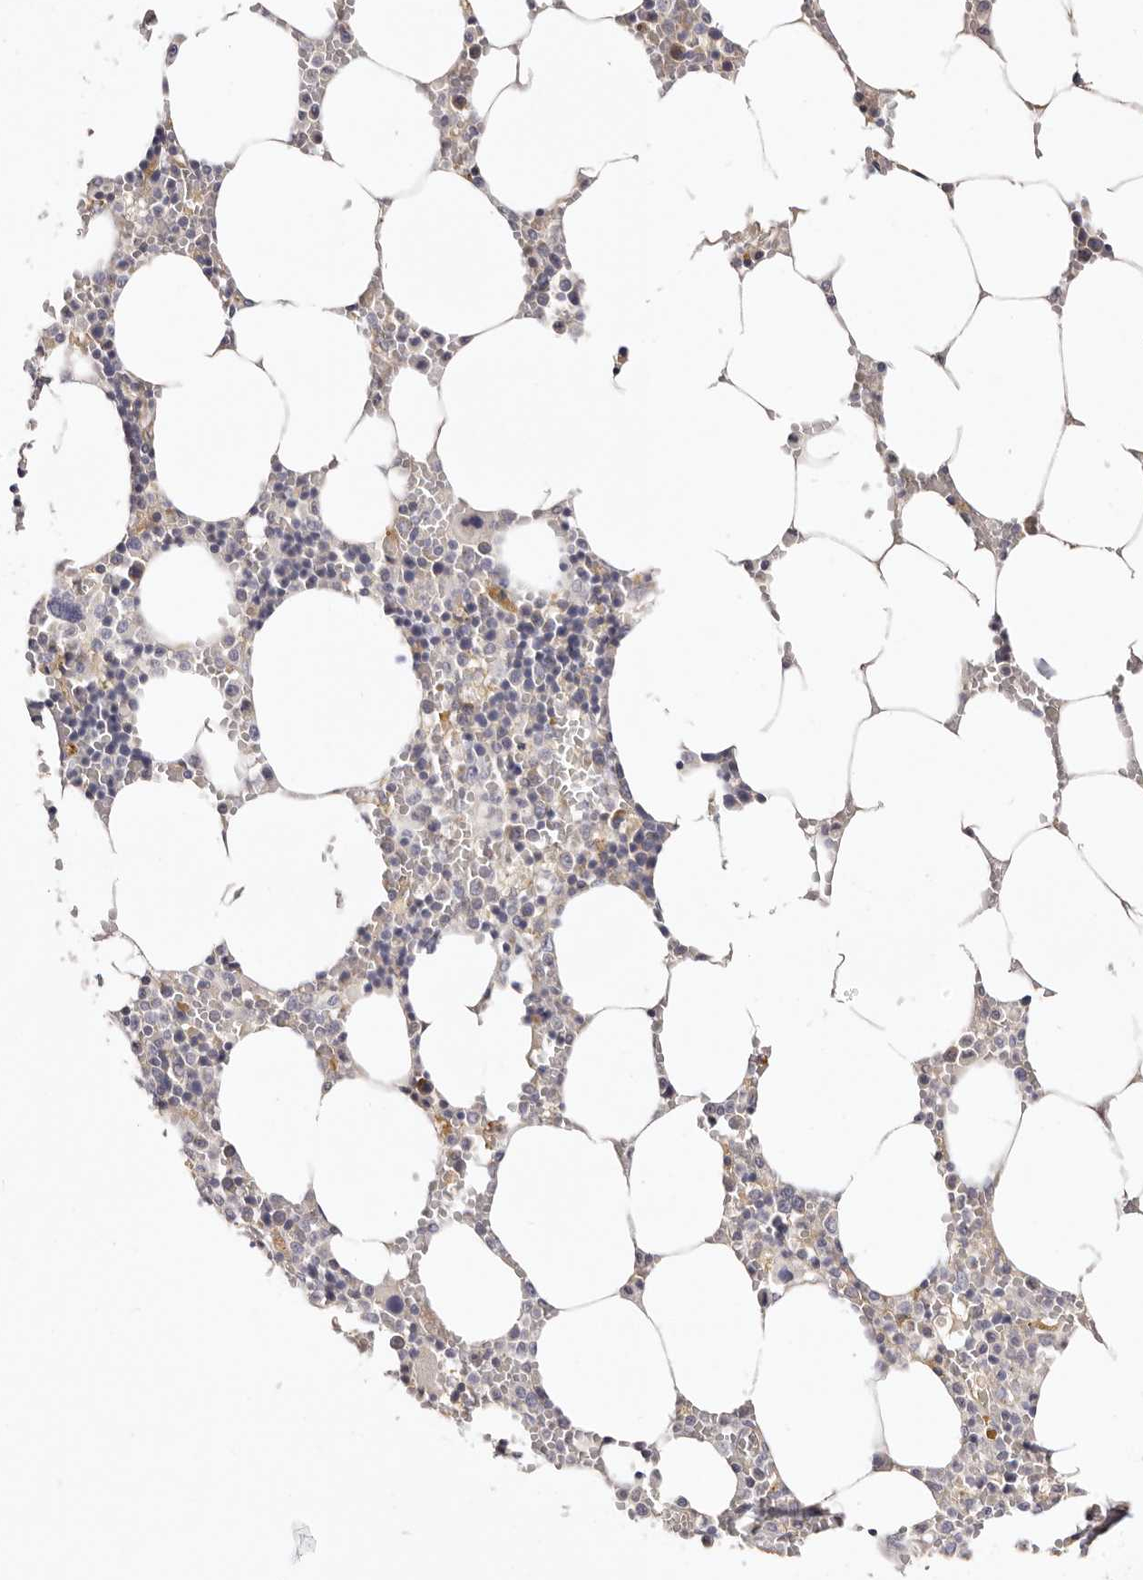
{"staining": {"intensity": "moderate", "quantity": "<25%", "location": "cytoplasmic/membranous"}, "tissue": "bone marrow", "cell_type": "Hematopoietic cells", "image_type": "normal", "snomed": [{"axis": "morphology", "description": "Normal tissue, NOS"}, {"axis": "topography", "description": "Bone marrow"}], "caption": "Protein expression analysis of benign bone marrow exhibits moderate cytoplasmic/membranous staining in approximately <25% of hematopoietic cells. (Brightfield microscopy of DAB IHC at high magnification).", "gene": "STK16", "patient": {"sex": "male", "age": 70}}